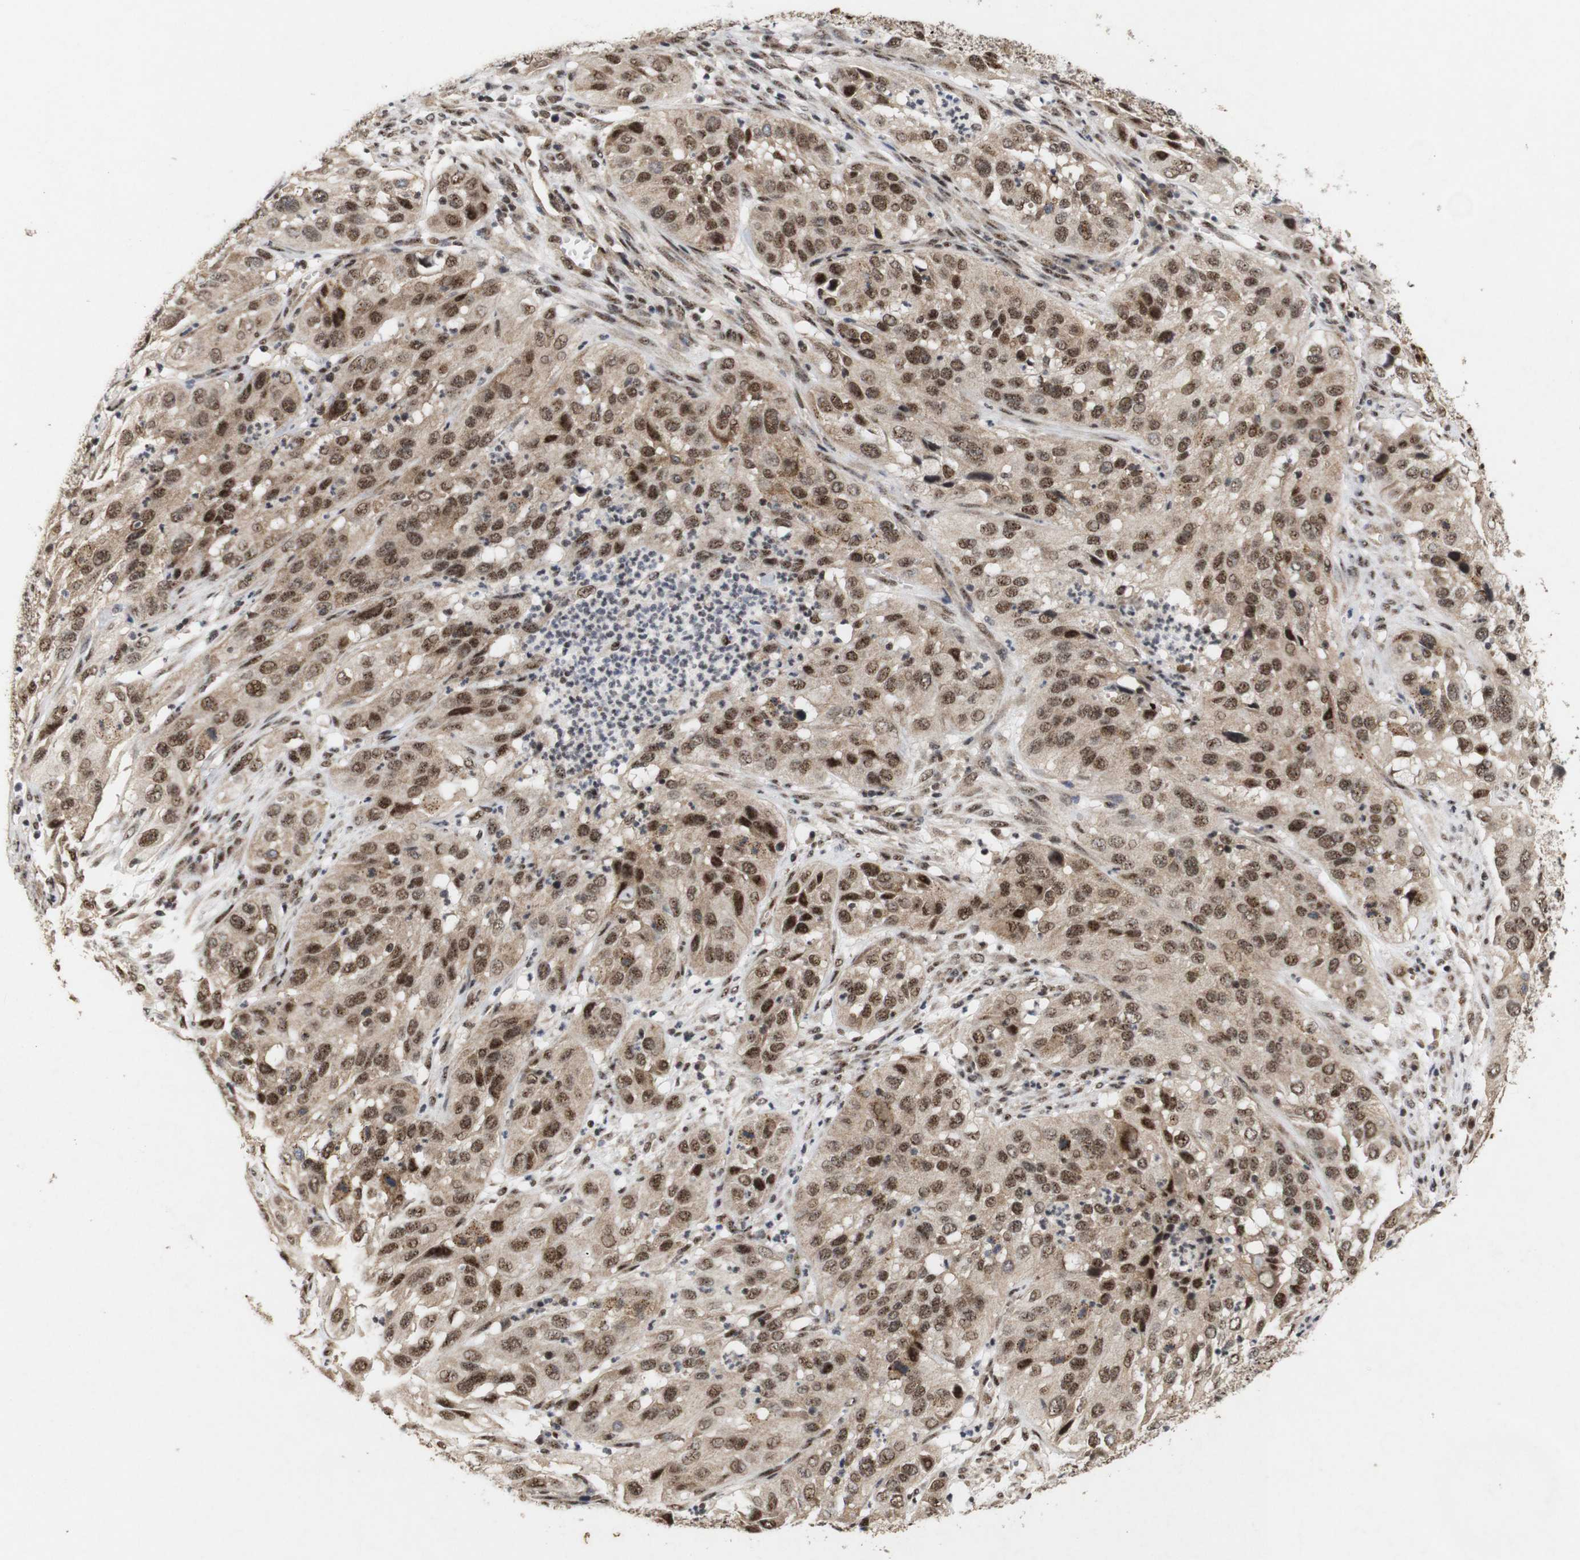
{"staining": {"intensity": "moderate", "quantity": ">75%", "location": "cytoplasmic/membranous,nuclear"}, "tissue": "cervical cancer", "cell_type": "Tumor cells", "image_type": "cancer", "snomed": [{"axis": "morphology", "description": "Squamous cell carcinoma, NOS"}, {"axis": "topography", "description": "Cervix"}], "caption": "About >75% of tumor cells in human cervical cancer demonstrate moderate cytoplasmic/membranous and nuclear protein expression as visualized by brown immunohistochemical staining.", "gene": "PYM1", "patient": {"sex": "female", "age": 32}}